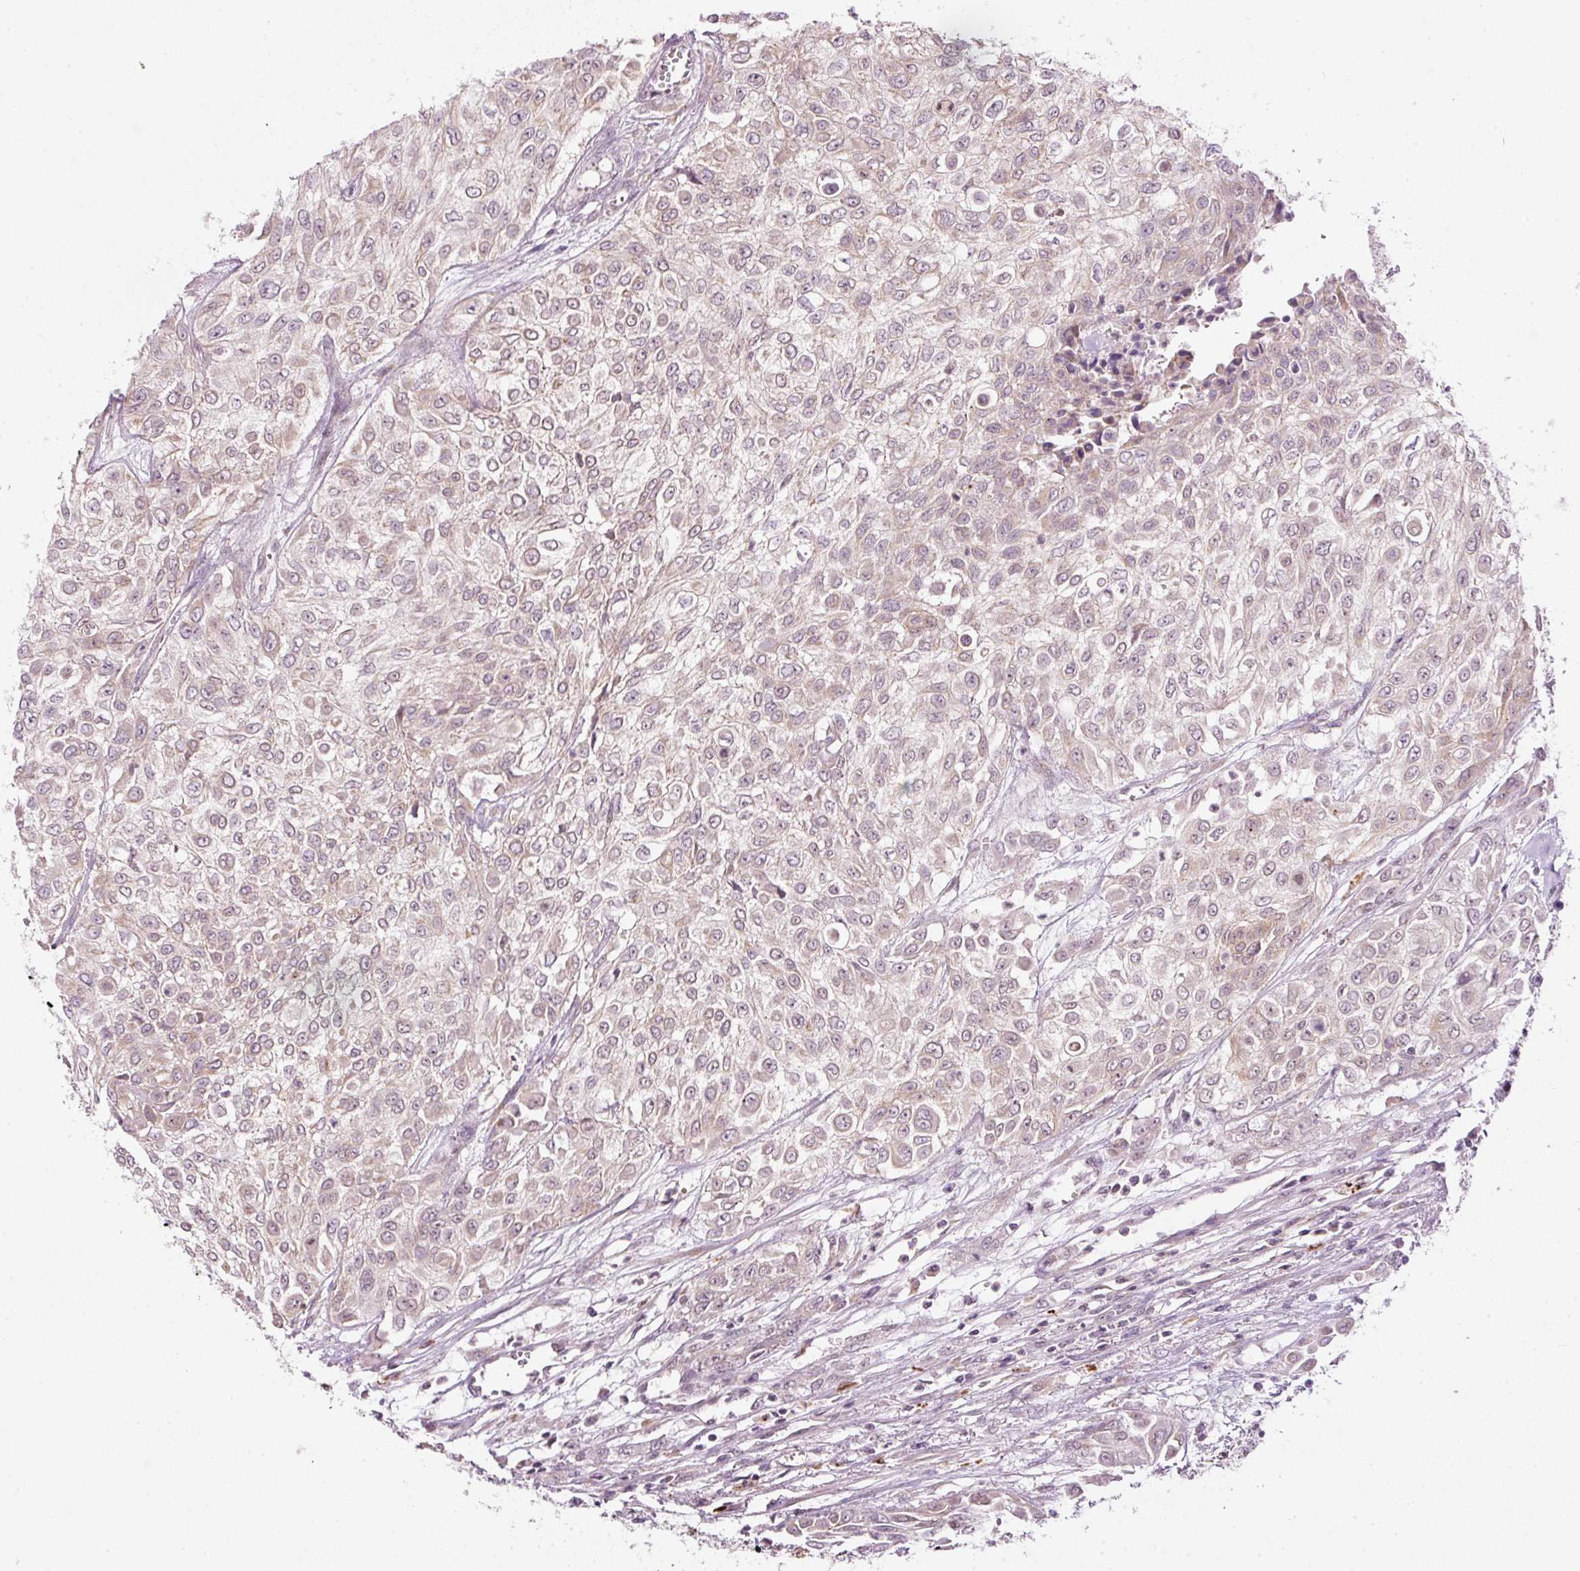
{"staining": {"intensity": "weak", "quantity": "<25%", "location": "cytoplasmic/membranous"}, "tissue": "urothelial cancer", "cell_type": "Tumor cells", "image_type": "cancer", "snomed": [{"axis": "morphology", "description": "Urothelial carcinoma, High grade"}, {"axis": "topography", "description": "Urinary bladder"}], "caption": "Tumor cells show no significant protein positivity in urothelial cancer. The staining was performed using DAB to visualize the protein expression in brown, while the nuclei were stained in blue with hematoxylin (Magnification: 20x).", "gene": "ZNF639", "patient": {"sex": "male", "age": 57}}